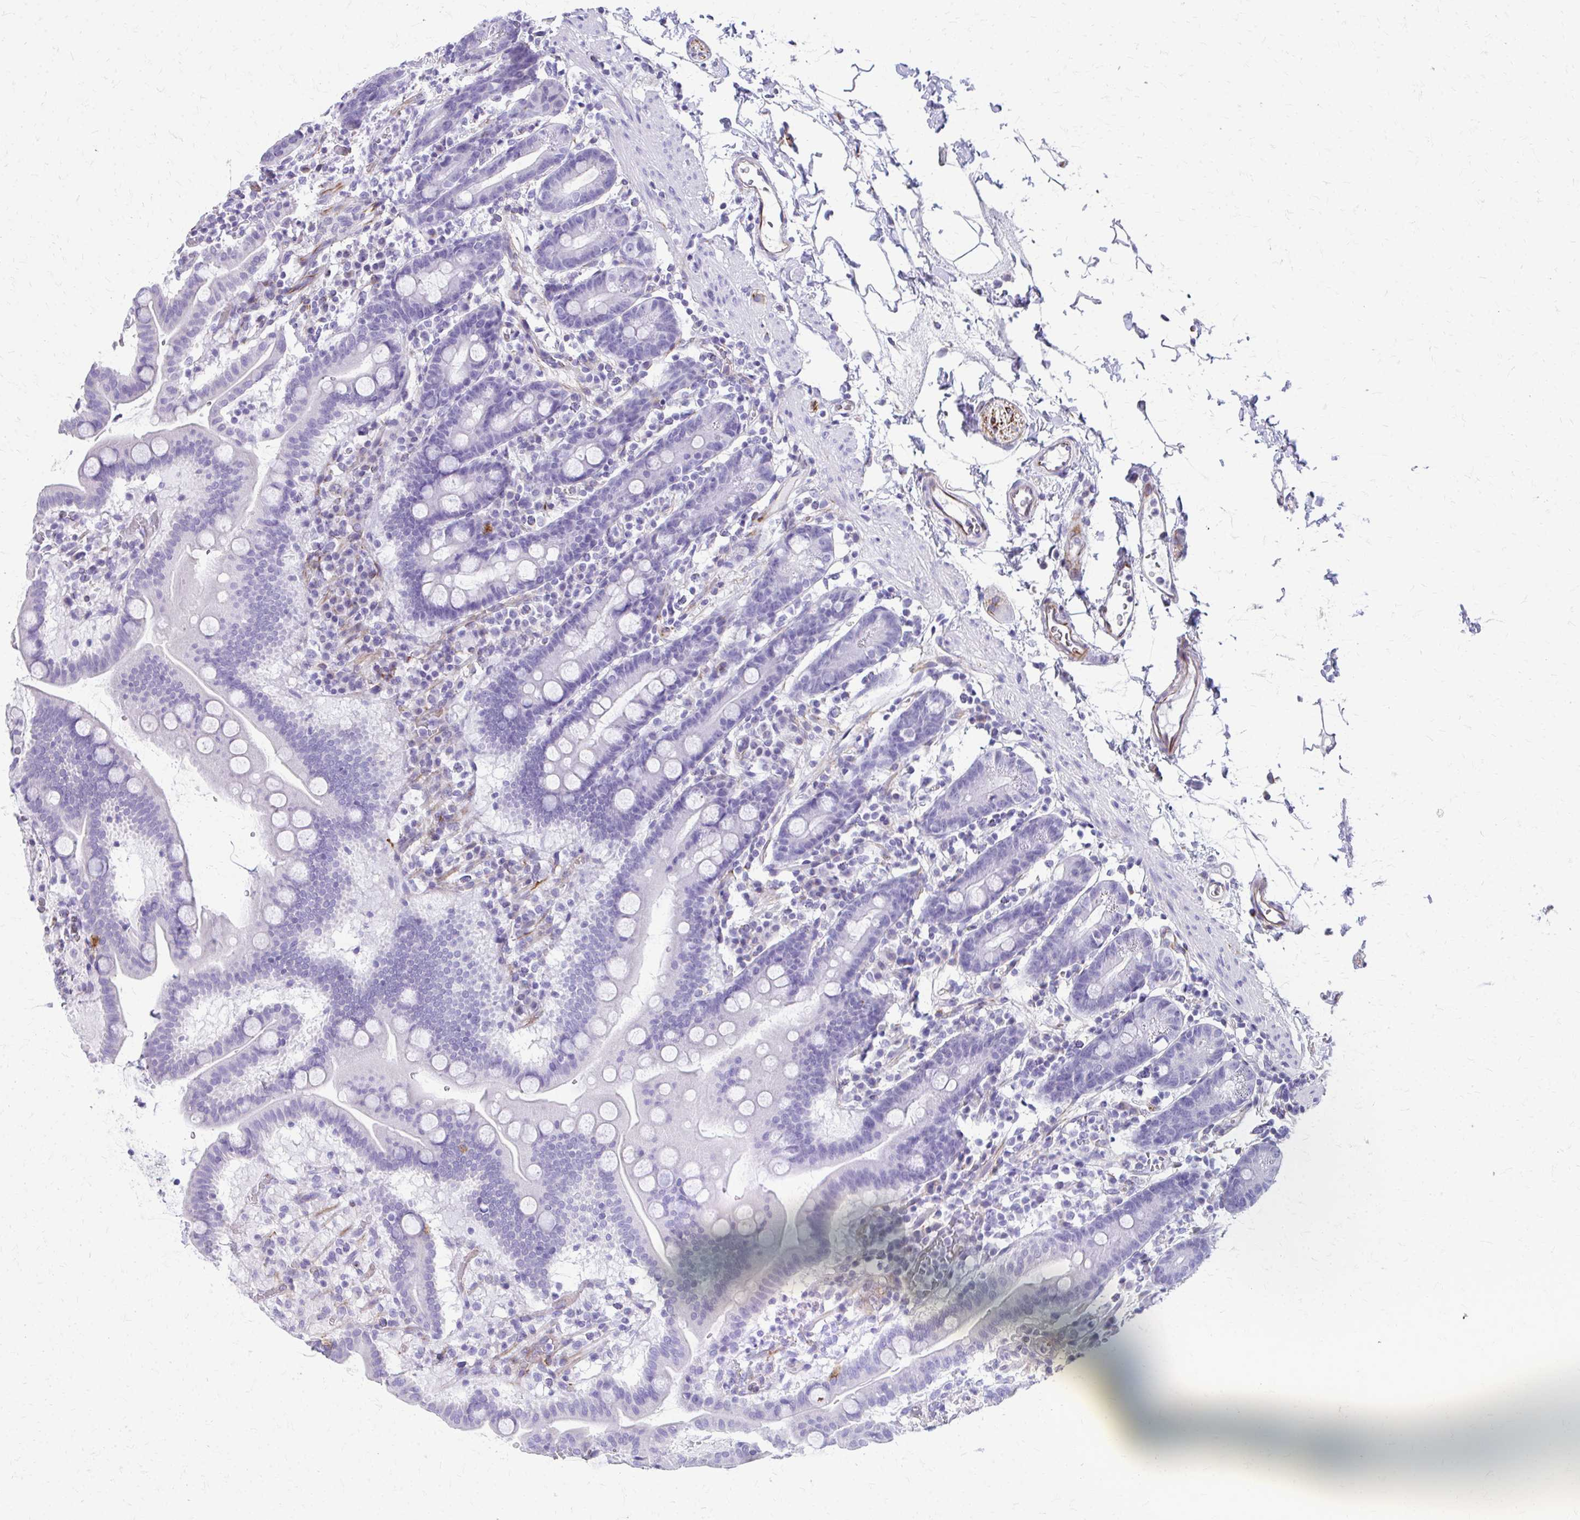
{"staining": {"intensity": "negative", "quantity": "none", "location": "none"}, "tissue": "duodenum", "cell_type": "Glandular cells", "image_type": "normal", "snomed": [{"axis": "morphology", "description": "Normal tissue, NOS"}, {"axis": "topography", "description": "Pancreas"}, {"axis": "topography", "description": "Duodenum"}], "caption": "High magnification brightfield microscopy of benign duodenum stained with DAB (3,3'-diaminobenzidine) (brown) and counterstained with hematoxylin (blue): glandular cells show no significant expression.", "gene": "TRIM6", "patient": {"sex": "male", "age": 59}}